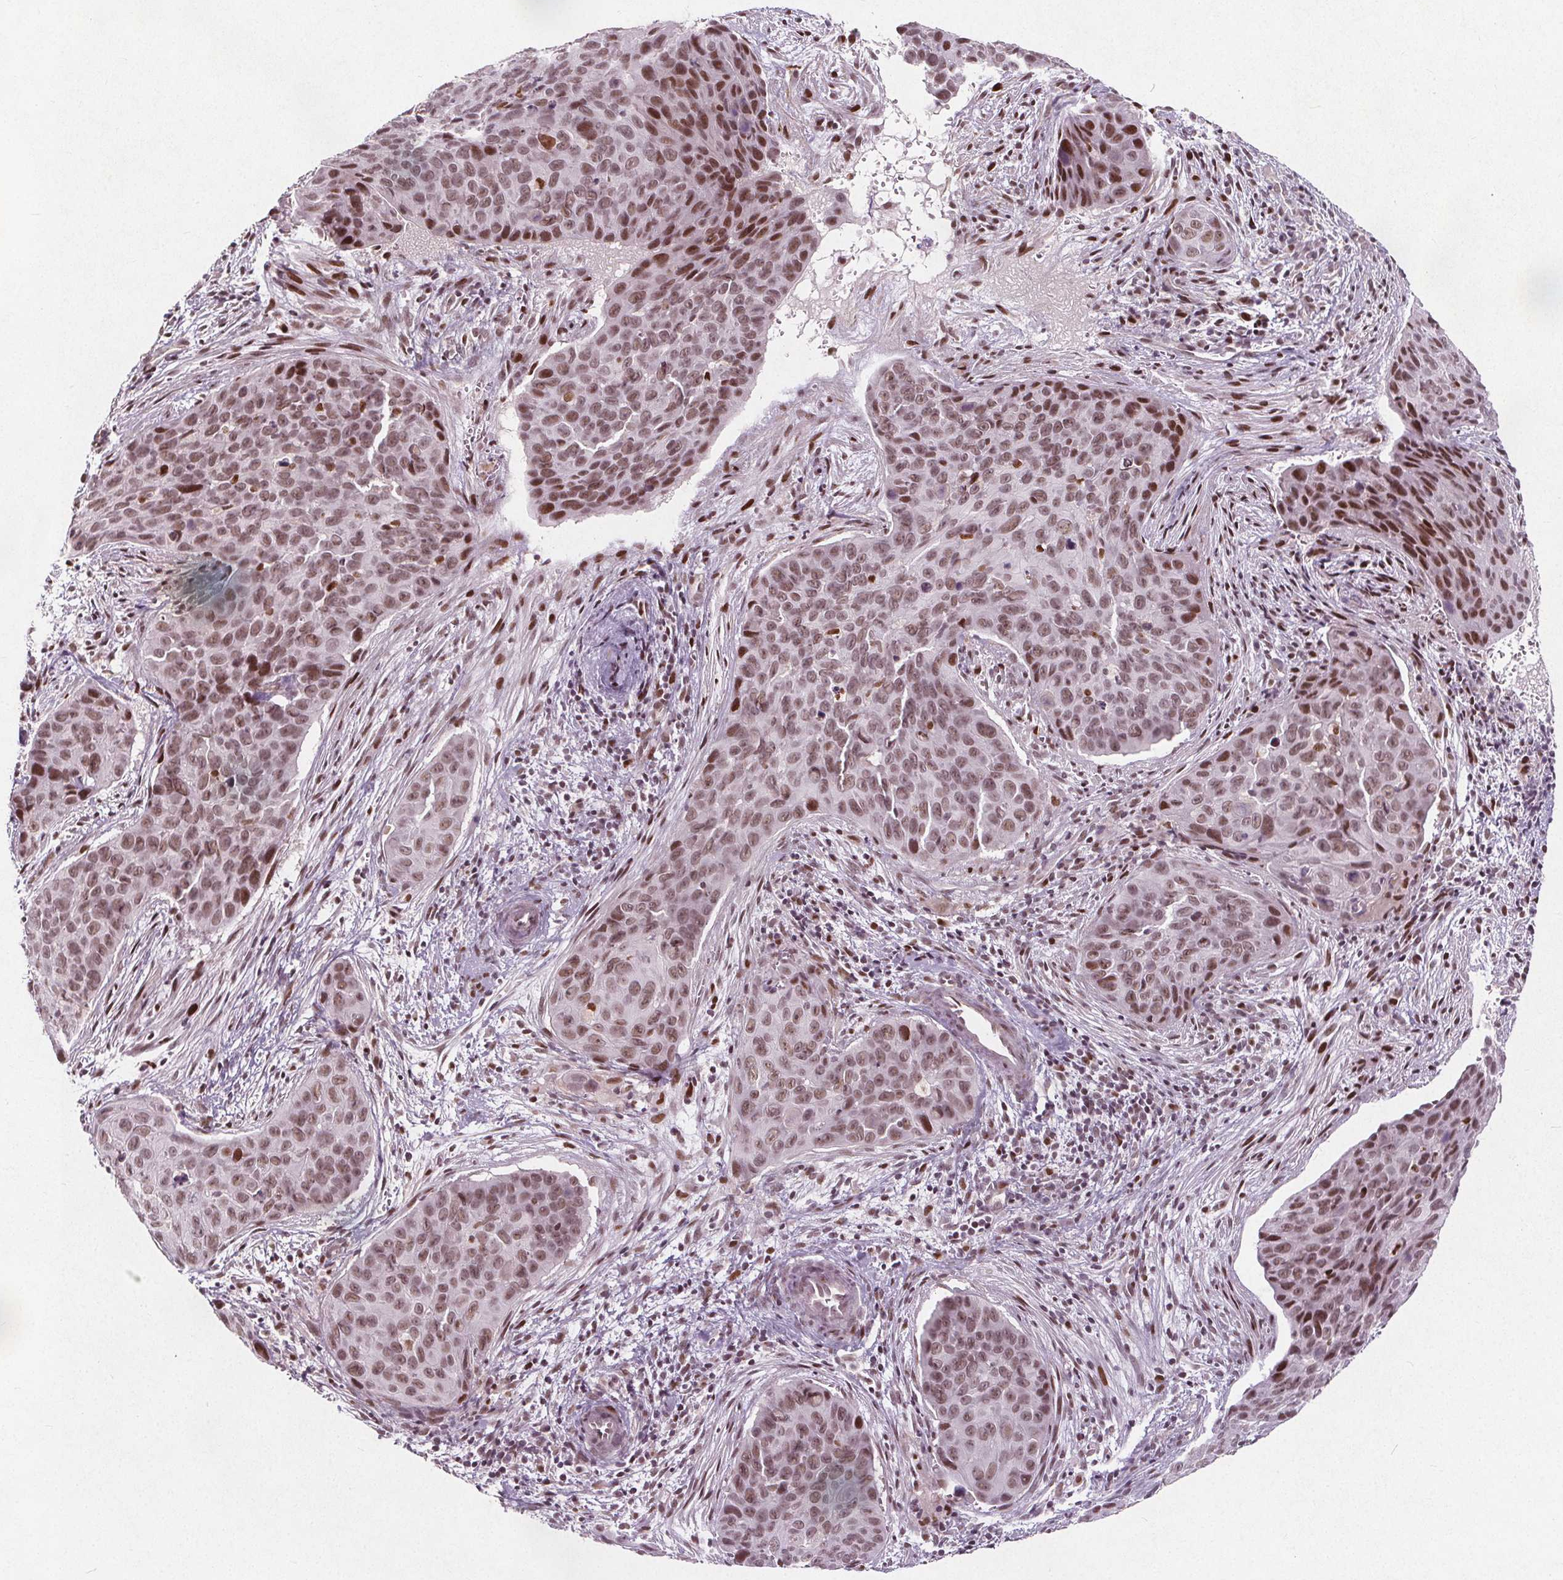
{"staining": {"intensity": "moderate", "quantity": ">75%", "location": "nuclear"}, "tissue": "cervical cancer", "cell_type": "Tumor cells", "image_type": "cancer", "snomed": [{"axis": "morphology", "description": "Squamous cell carcinoma, NOS"}, {"axis": "topography", "description": "Cervix"}], "caption": "Immunohistochemical staining of squamous cell carcinoma (cervical) exhibits medium levels of moderate nuclear protein positivity in about >75% of tumor cells. The staining was performed using DAB (3,3'-diaminobenzidine), with brown indicating positive protein expression. Nuclei are stained blue with hematoxylin.", "gene": "TAF6L", "patient": {"sex": "female", "age": 35}}